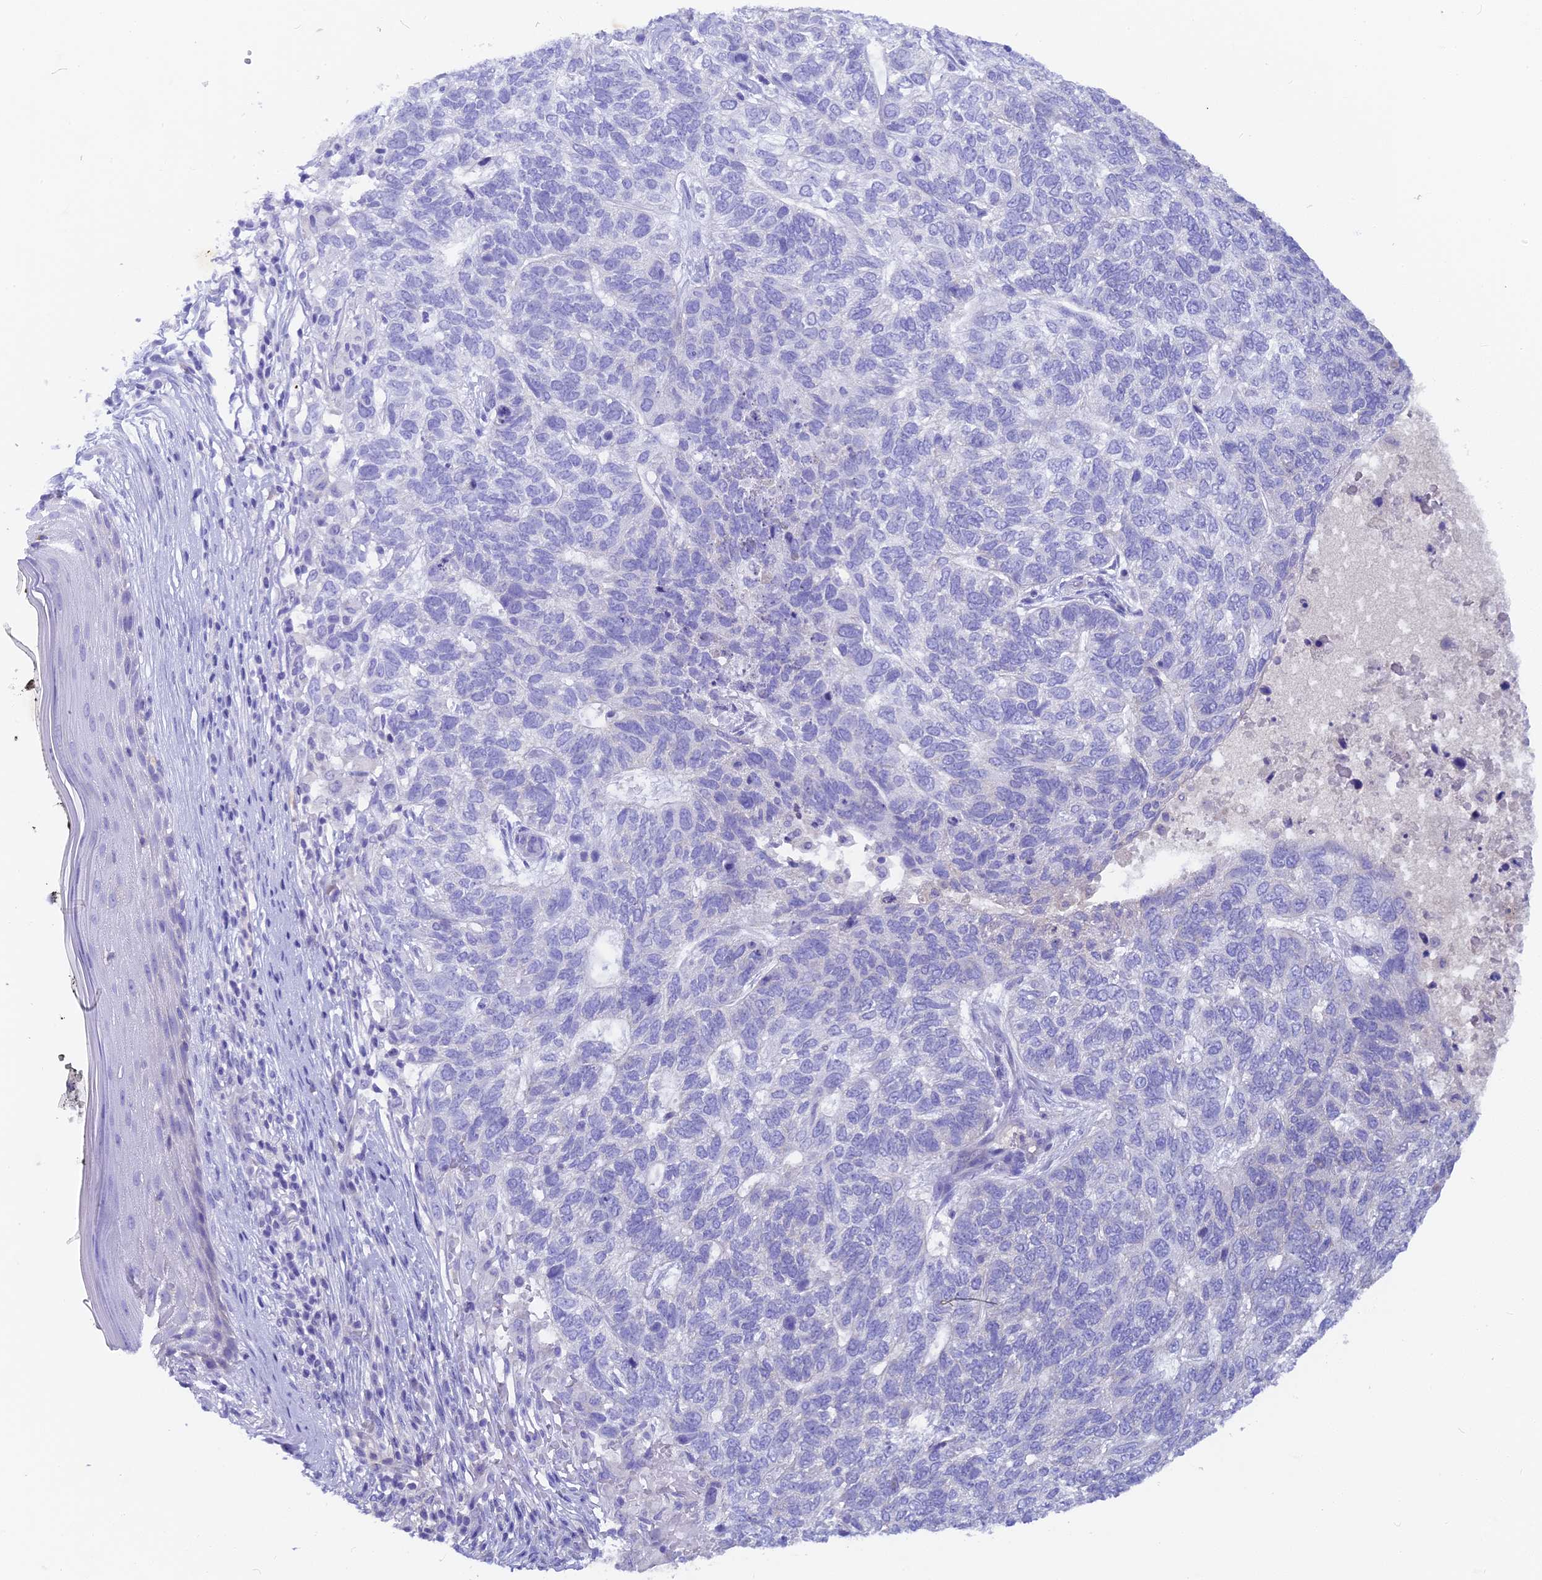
{"staining": {"intensity": "negative", "quantity": "none", "location": "none"}, "tissue": "skin cancer", "cell_type": "Tumor cells", "image_type": "cancer", "snomed": [{"axis": "morphology", "description": "Basal cell carcinoma"}, {"axis": "topography", "description": "Skin"}], "caption": "A high-resolution micrograph shows IHC staining of skin basal cell carcinoma, which reveals no significant positivity in tumor cells. (IHC, brightfield microscopy, high magnification).", "gene": "PZP", "patient": {"sex": "female", "age": 65}}